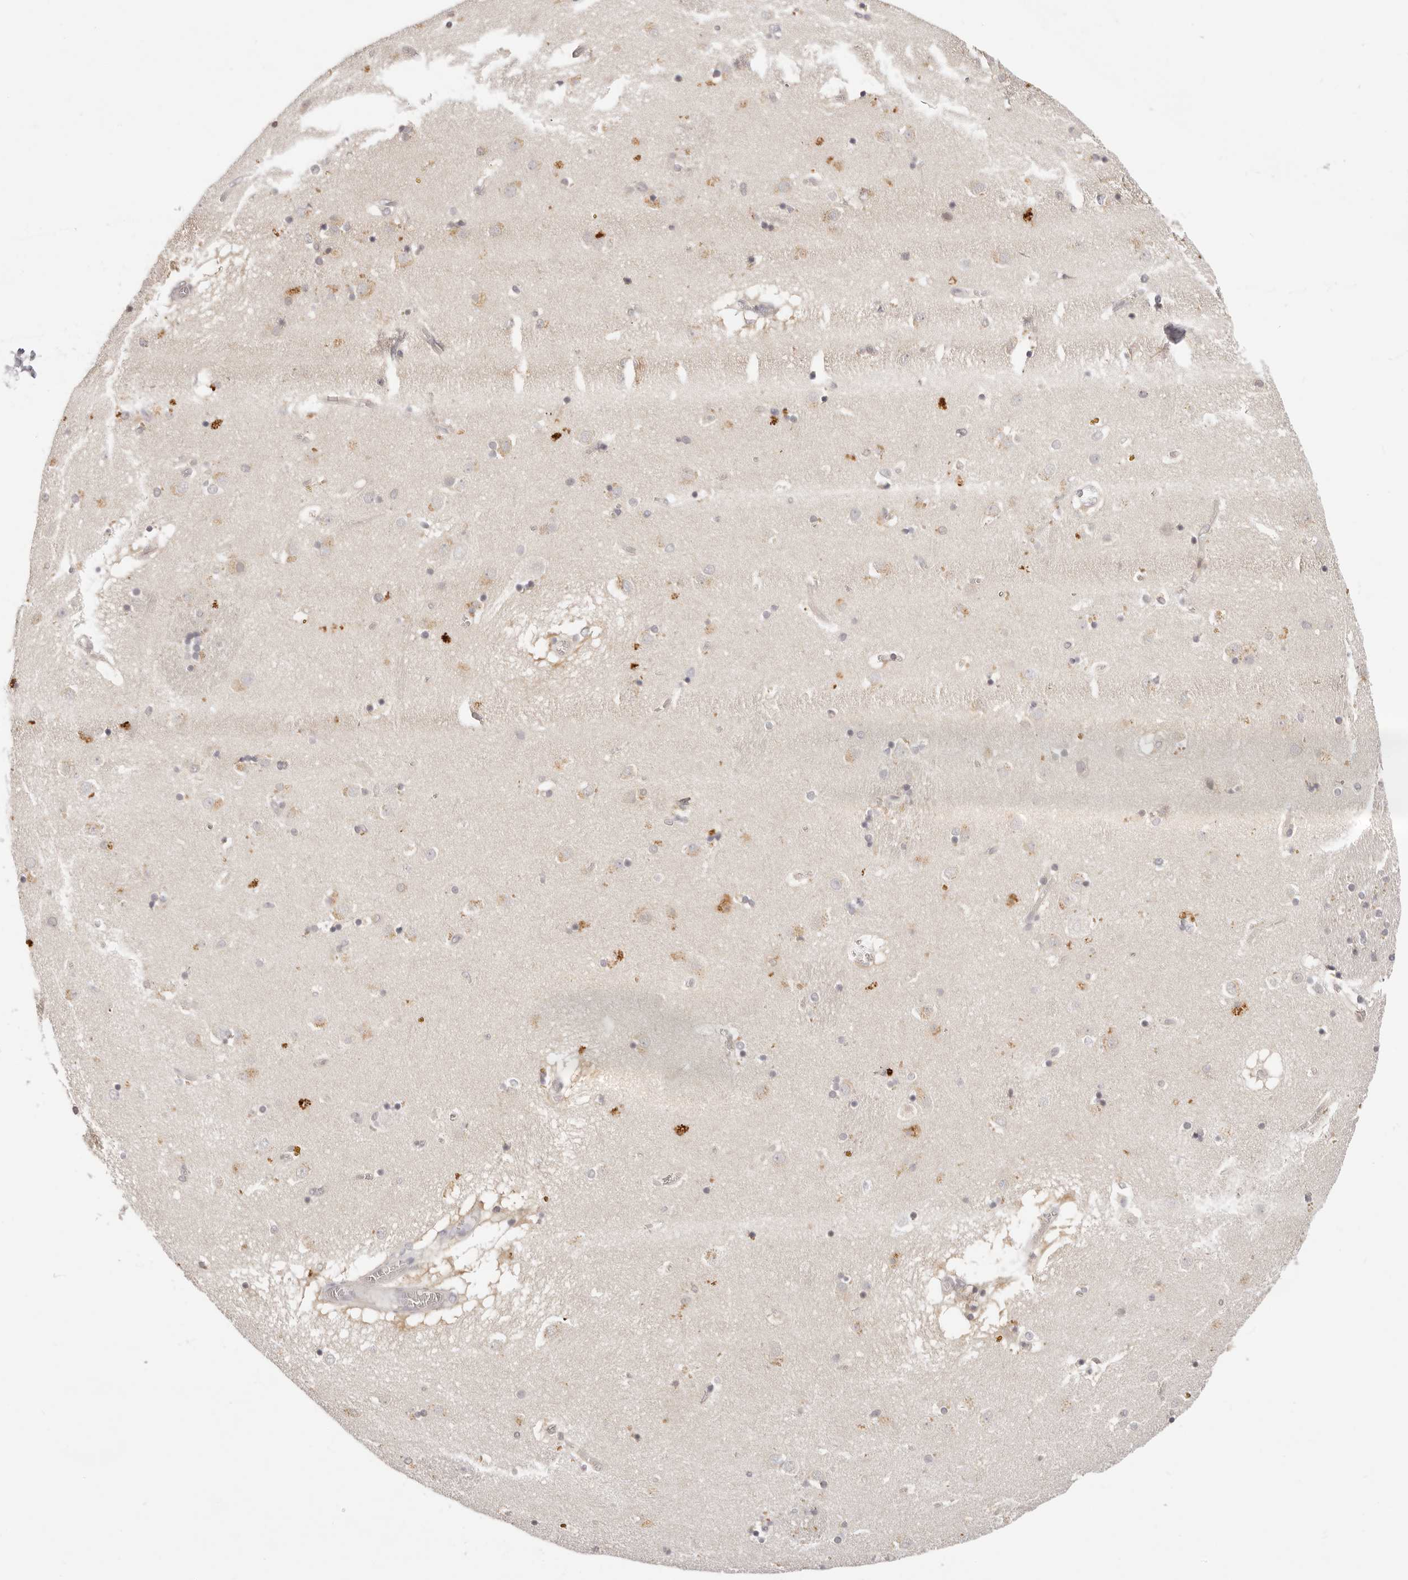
{"staining": {"intensity": "moderate", "quantity": "<25%", "location": "cytoplasmic/membranous"}, "tissue": "caudate", "cell_type": "Glial cells", "image_type": "normal", "snomed": [{"axis": "morphology", "description": "Normal tissue, NOS"}, {"axis": "topography", "description": "Lateral ventricle wall"}], "caption": "Unremarkable caudate was stained to show a protein in brown. There is low levels of moderate cytoplasmic/membranous staining in about <25% of glial cells. Nuclei are stained in blue.", "gene": "GGPS1", "patient": {"sex": "male", "age": 70}}